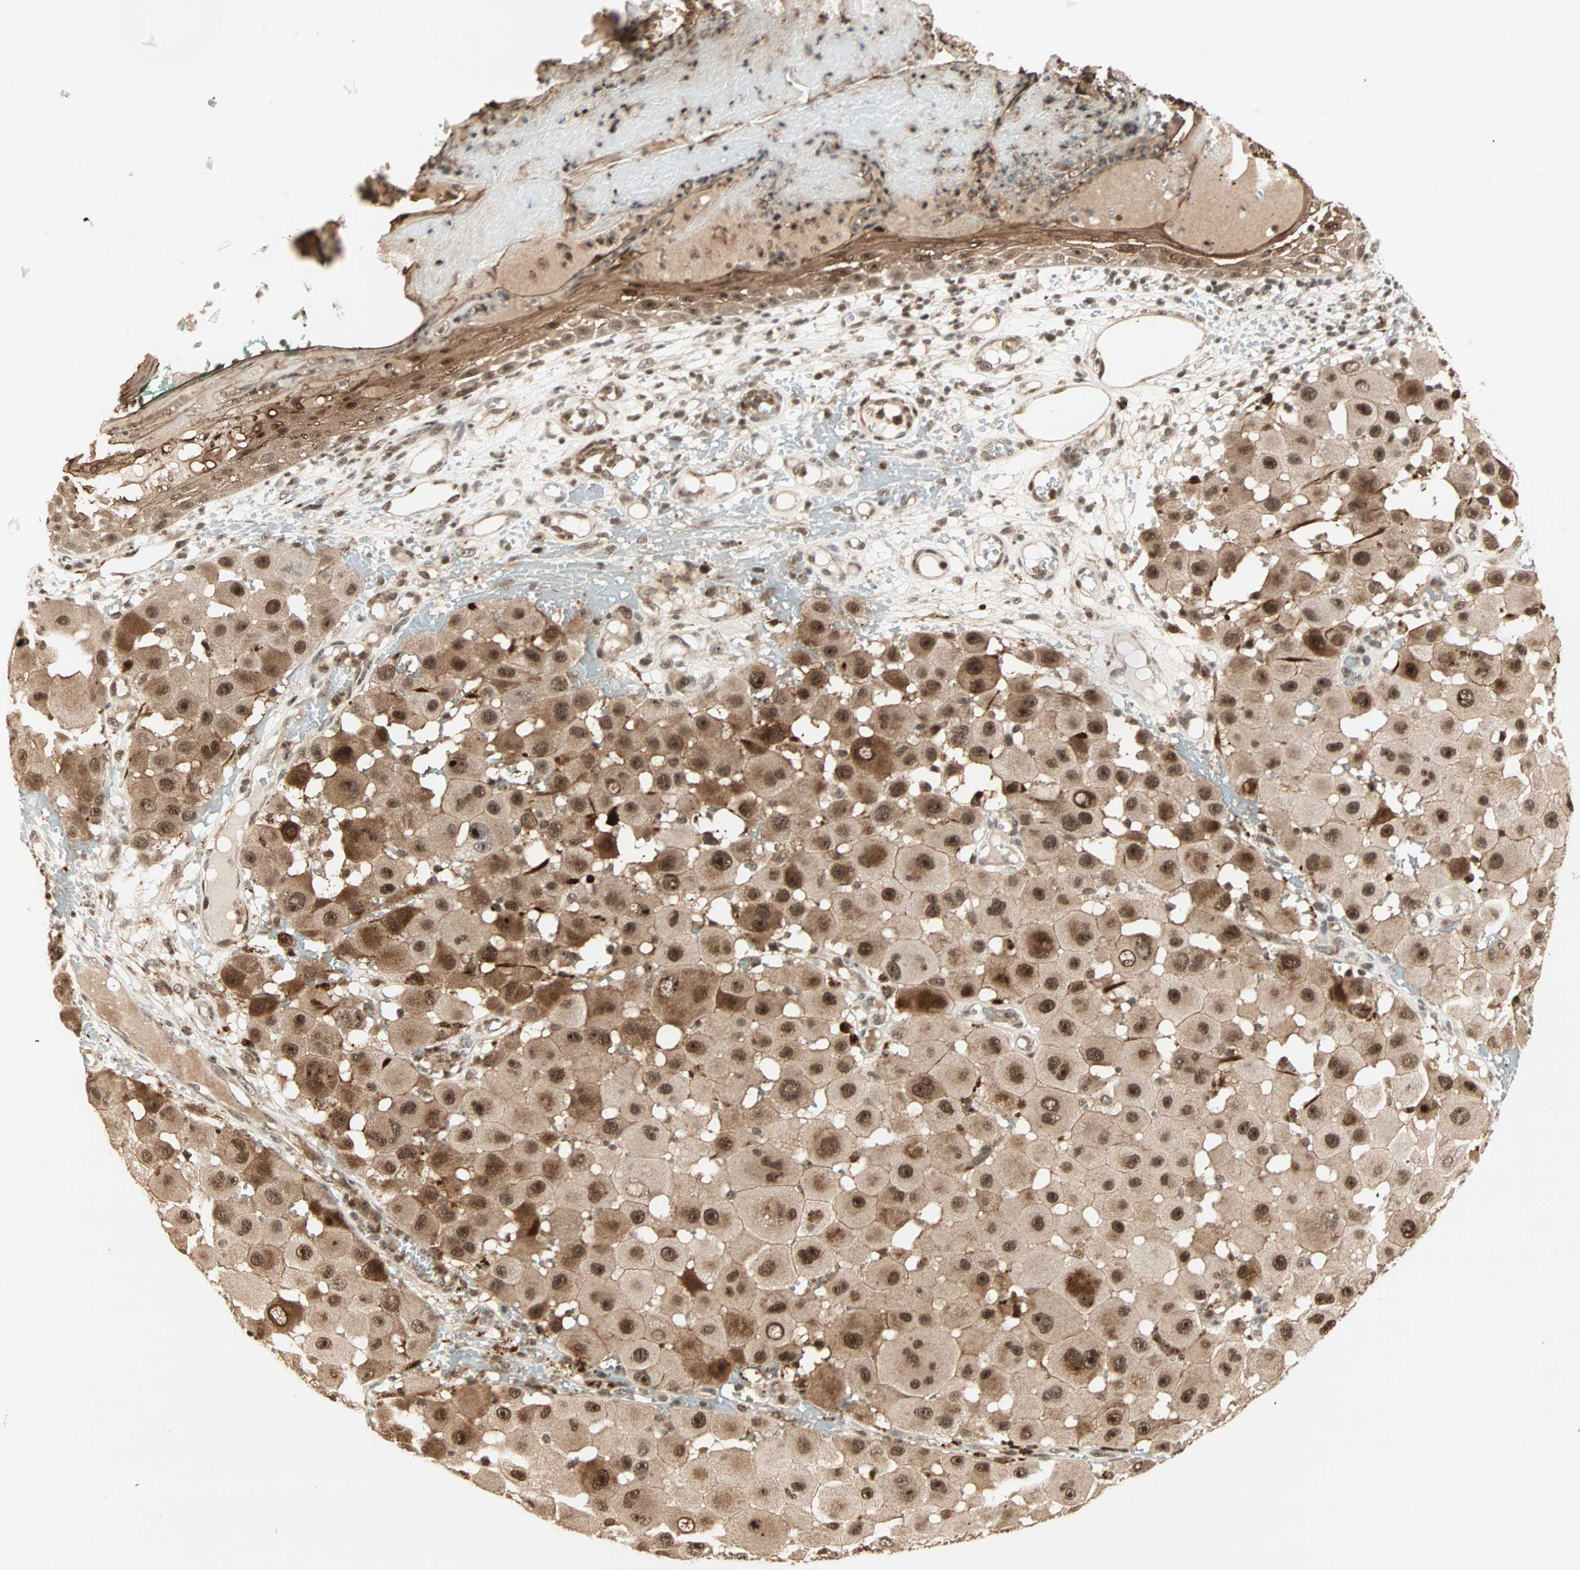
{"staining": {"intensity": "strong", "quantity": ">75%", "location": "cytoplasmic/membranous,nuclear"}, "tissue": "melanoma", "cell_type": "Tumor cells", "image_type": "cancer", "snomed": [{"axis": "morphology", "description": "Malignant melanoma, NOS"}, {"axis": "topography", "description": "Skin"}], "caption": "Strong cytoplasmic/membranous and nuclear staining for a protein is identified in about >75% of tumor cells of melanoma using IHC.", "gene": "ZBED9", "patient": {"sex": "female", "age": 81}}